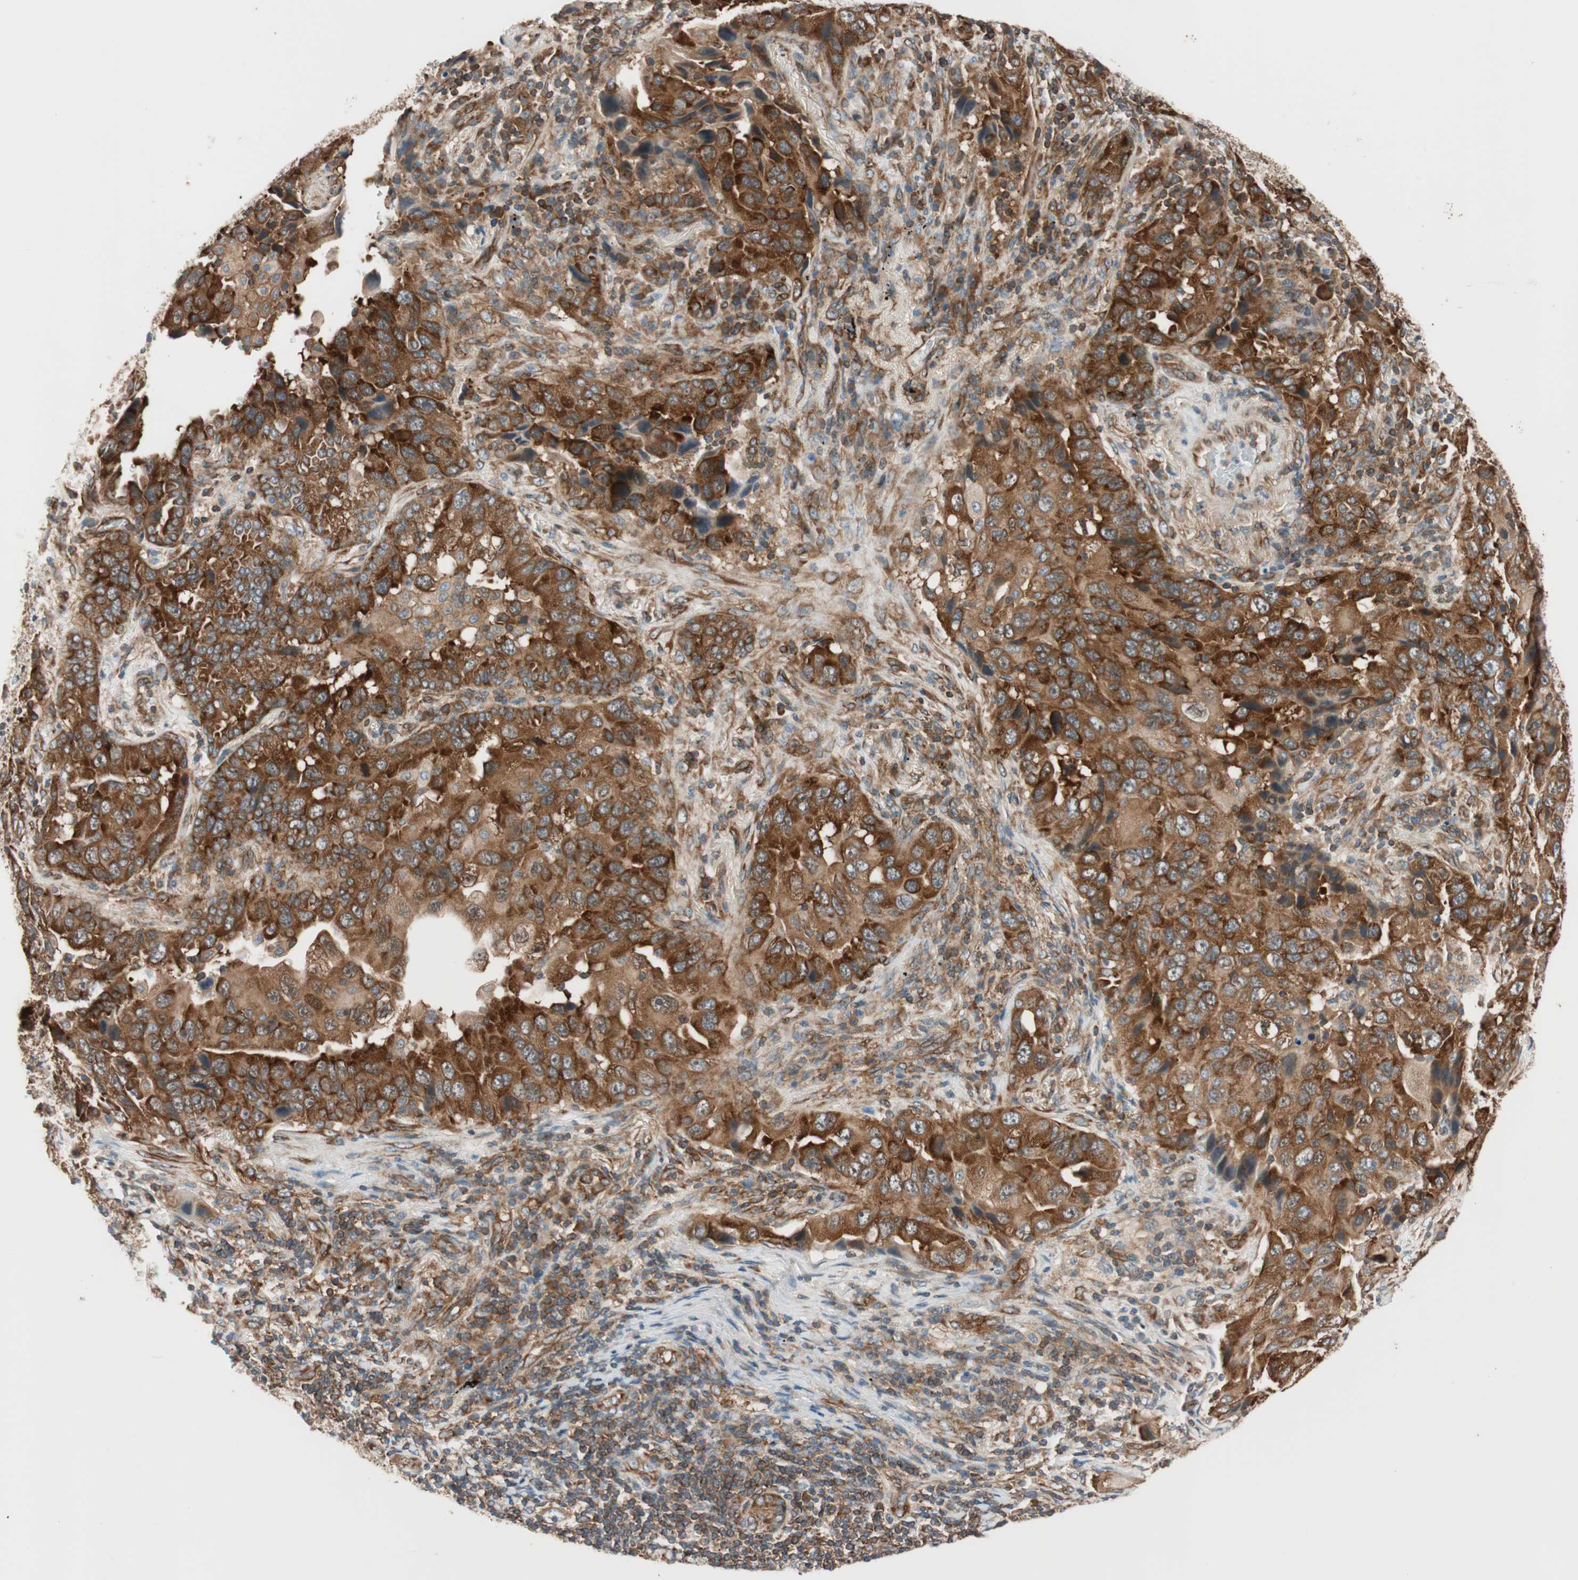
{"staining": {"intensity": "strong", "quantity": ">75%", "location": "cytoplasmic/membranous"}, "tissue": "lung cancer", "cell_type": "Tumor cells", "image_type": "cancer", "snomed": [{"axis": "morphology", "description": "Adenocarcinoma, NOS"}, {"axis": "topography", "description": "Lung"}], "caption": "The immunohistochemical stain shows strong cytoplasmic/membranous expression in tumor cells of lung cancer (adenocarcinoma) tissue.", "gene": "WASL", "patient": {"sex": "female", "age": 65}}